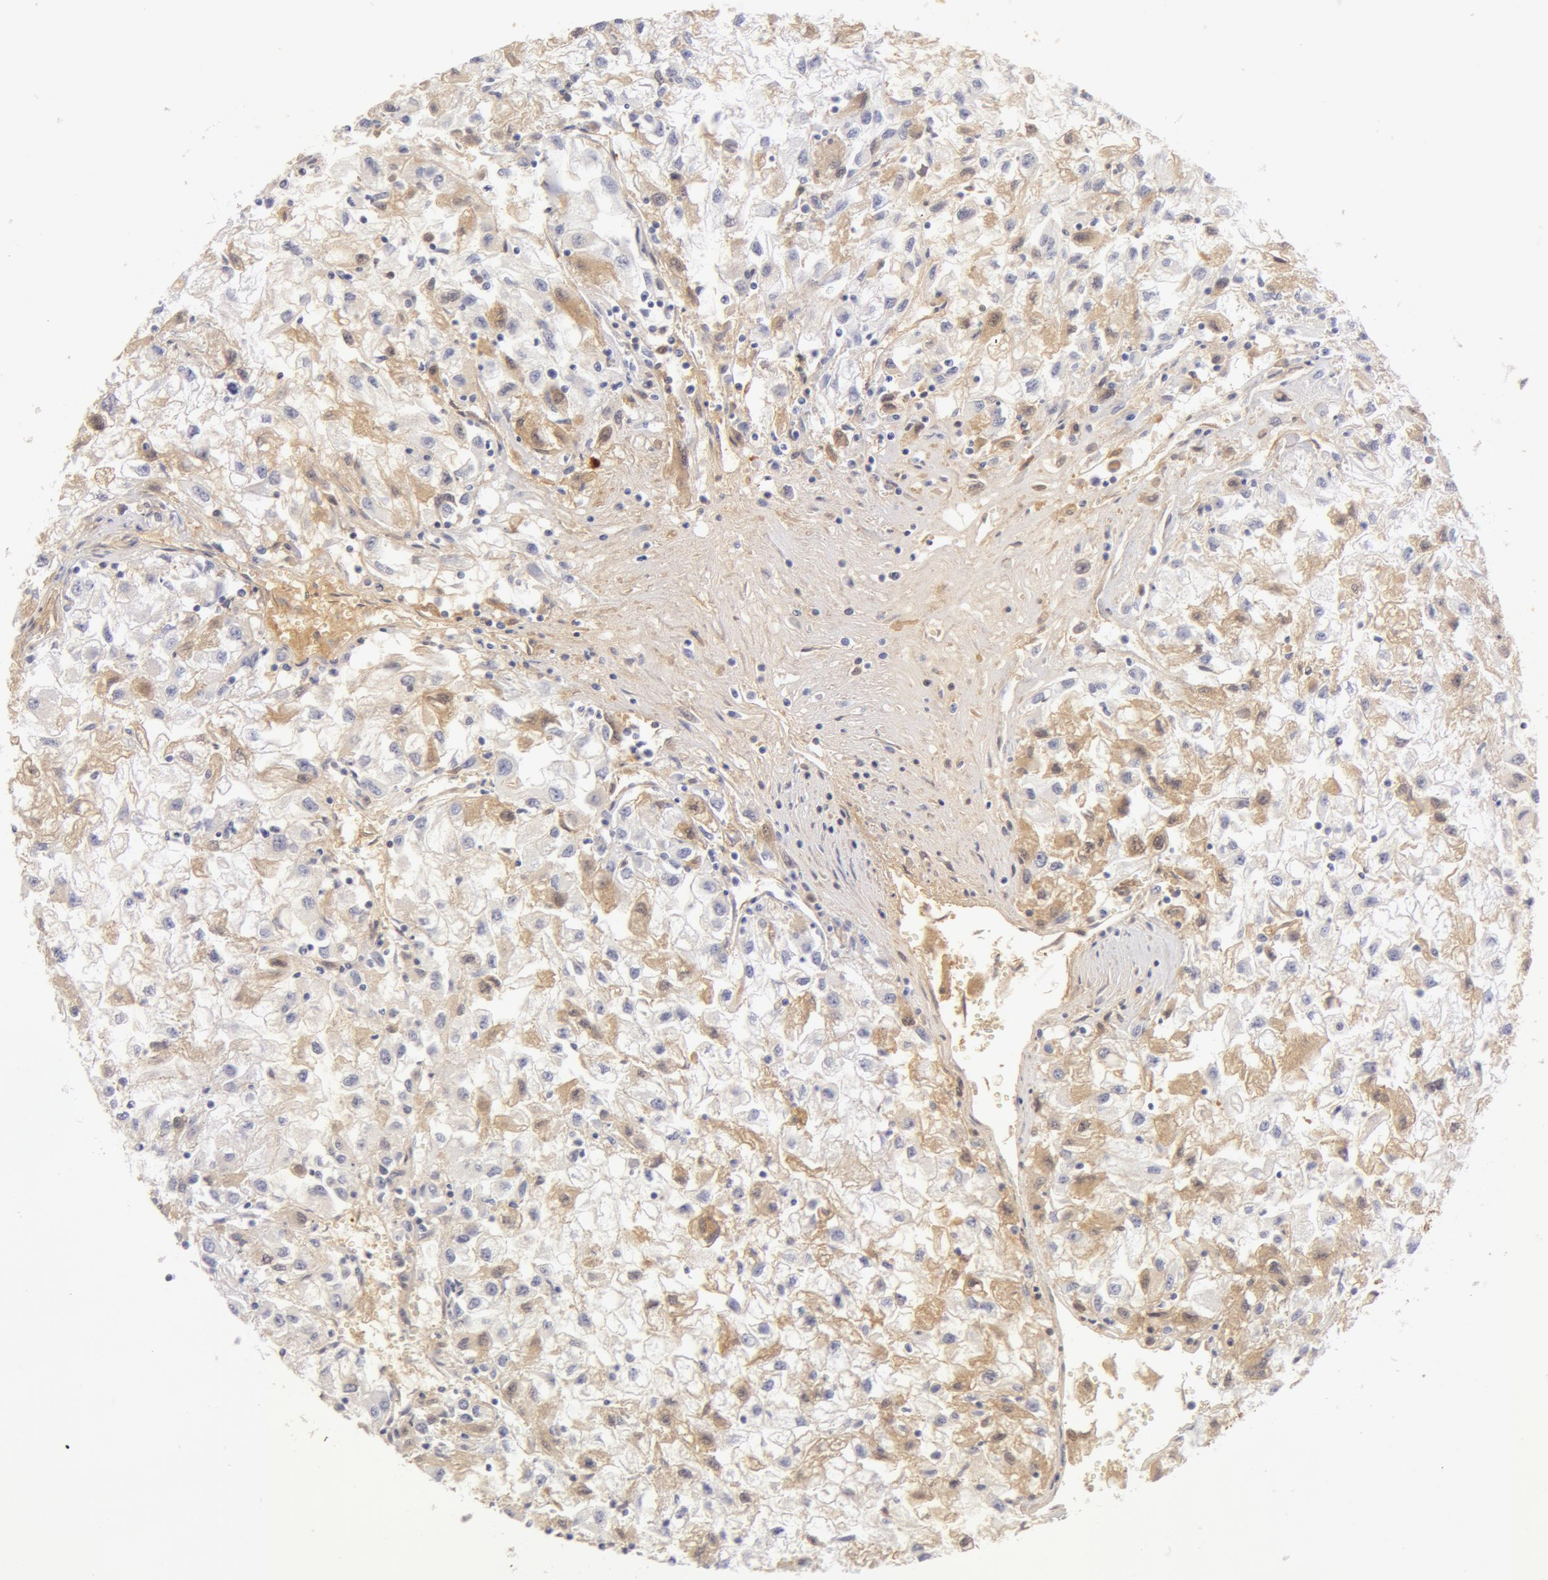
{"staining": {"intensity": "negative", "quantity": "none", "location": "none"}, "tissue": "renal cancer", "cell_type": "Tumor cells", "image_type": "cancer", "snomed": [{"axis": "morphology", "description": "Adenocarcinoma, NOS"}, {"axis": "topography", "description": "Kidney"}], "caption": "There is no significant positivity in tumor cells of renal cancer (adenocarcinoma). (Immunohistochemistry (ihc), brightfield microscopy, high magnification).", "gene": "AHSG", "patient": {"sex": "male", "age": 59}}